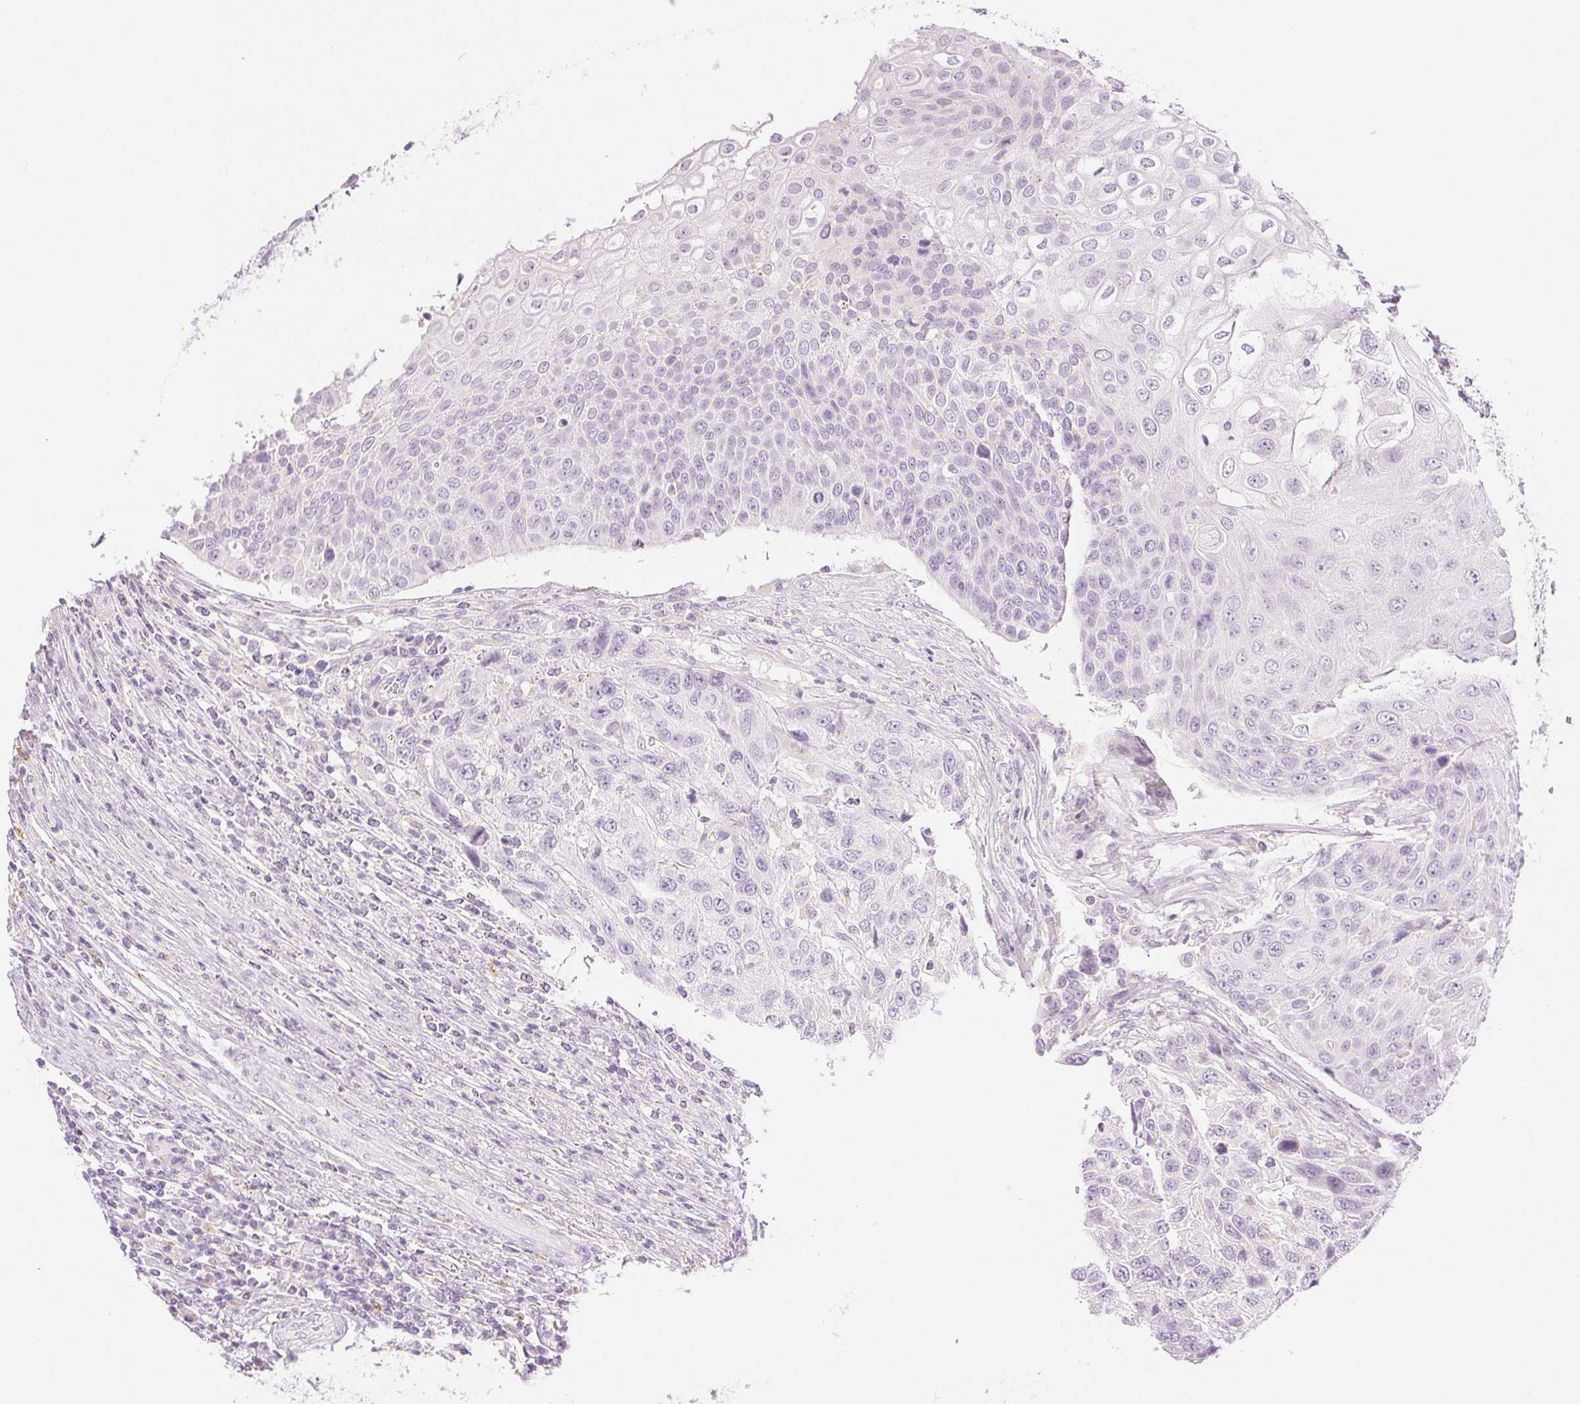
{"staining": {"intensity": "negative", "quantity": "none", "location": "none"}, "tissue": "urothelial cancer", "cell_type": "Tumor cells", "image_type": "cancer", "snomed": [{"axis": "morphology", "description": "Urothelial carcinoma, High grade"}, {"axis": "topography", "description": "Urinary bladder"}], "caption": "Human urothelial carcinoma (high-grade) stained for a protein using immunohistochemistry reveals no positivity in tumor cells.", "gene": "SLC5A2", "patient": {"sex": "female", "age": 70}}